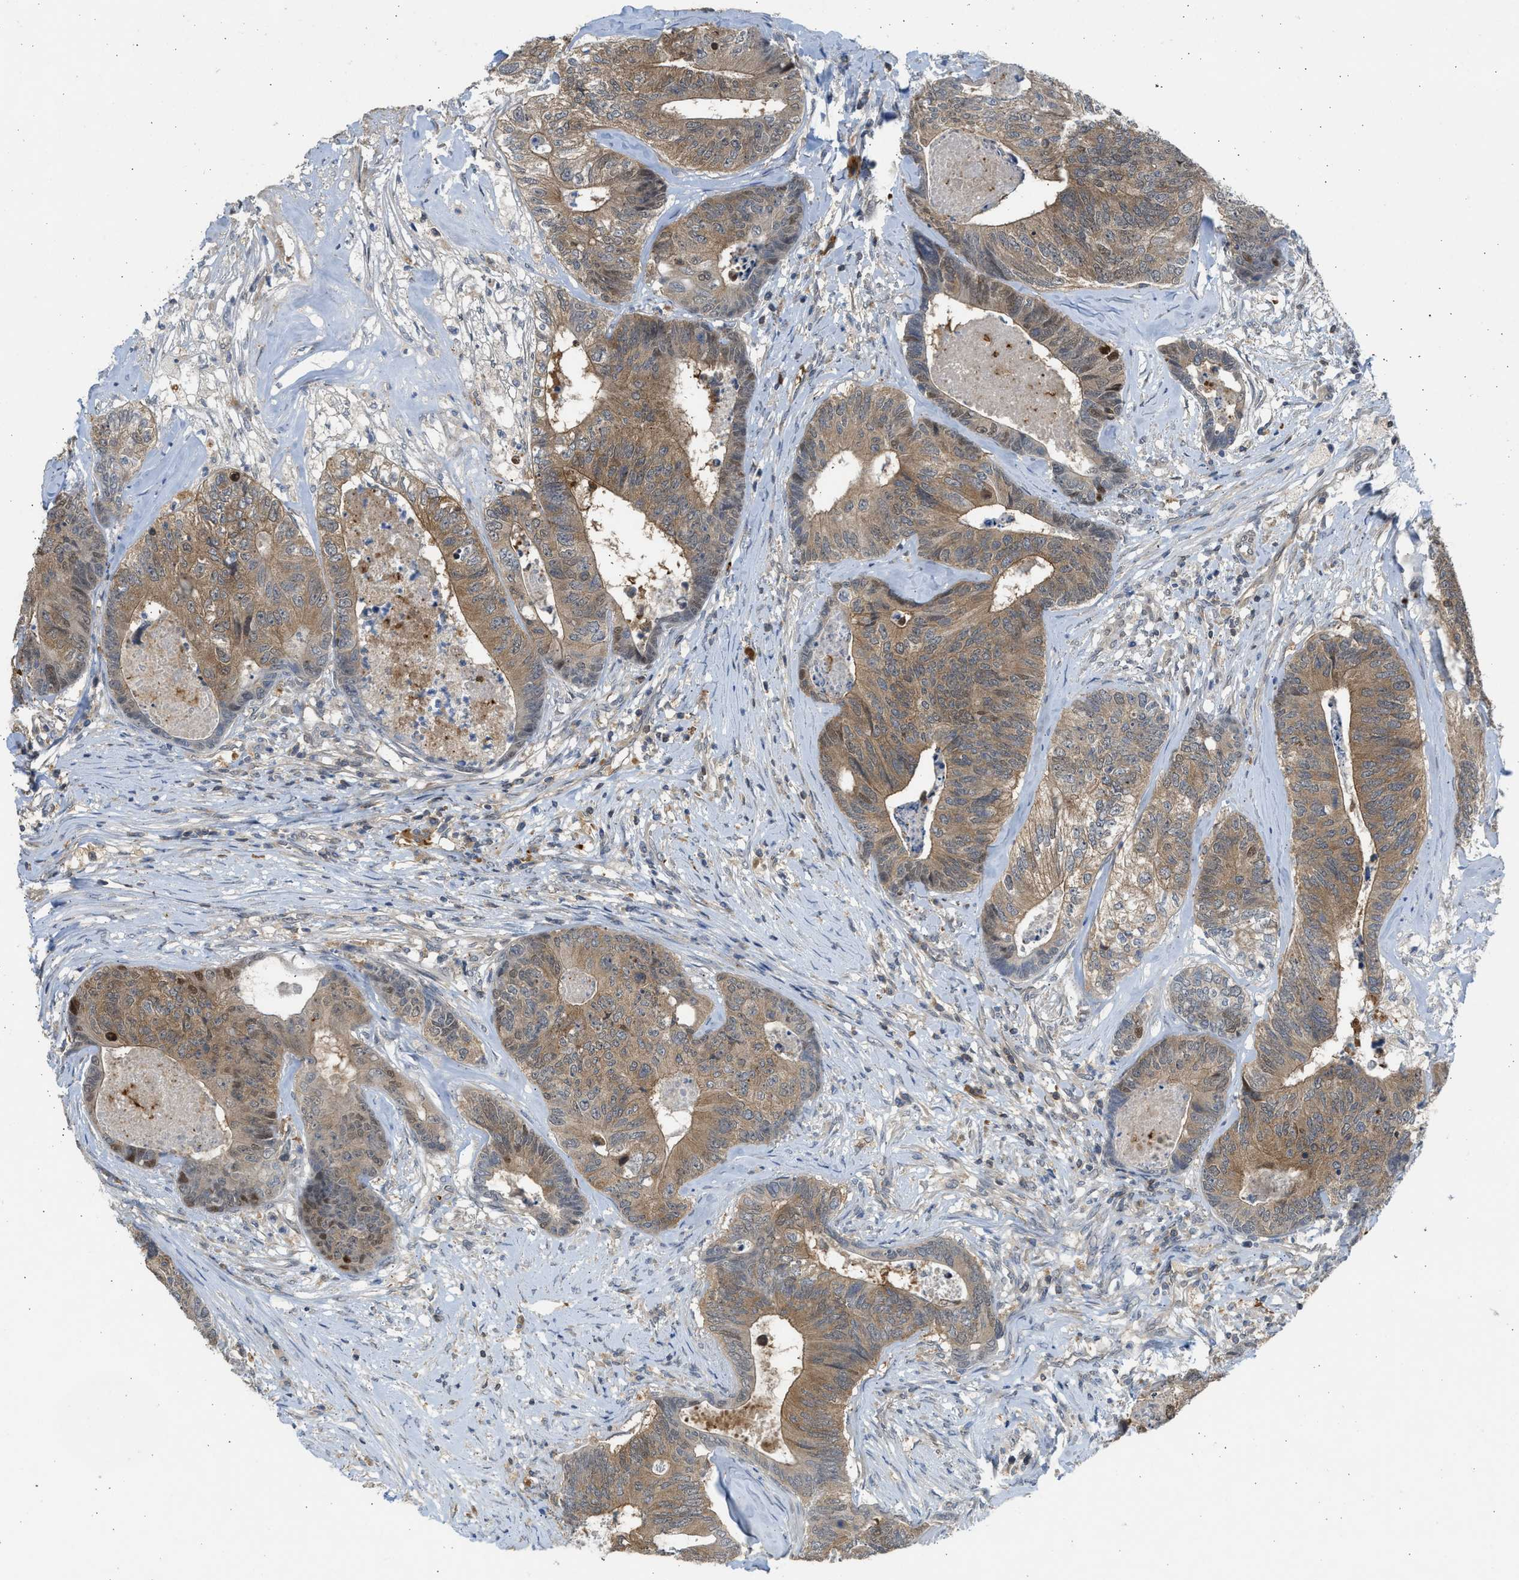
{"staining": {"intensity": "moderate", "quantity": ">75%", "location": "cytoplasmic/membranous"}, "tissue": "colorectal cancer", "cell_type": "Tumor cells", "image_type": "cancer", "snomed": [{"axis": "morphology", "description": "Adenocarcinoma, NOS"}, {"axis": "topography", "description": "Colon"}], "caption": "The image displays immunohistochemical staining of colorectal cancer (adenocarcinoma). There is moderate cytoplasmic/membranous expression is identified in about >75% of tumor cells.", "gene": "MAPK7", "patient": {"sex": "female", "age": 67}}